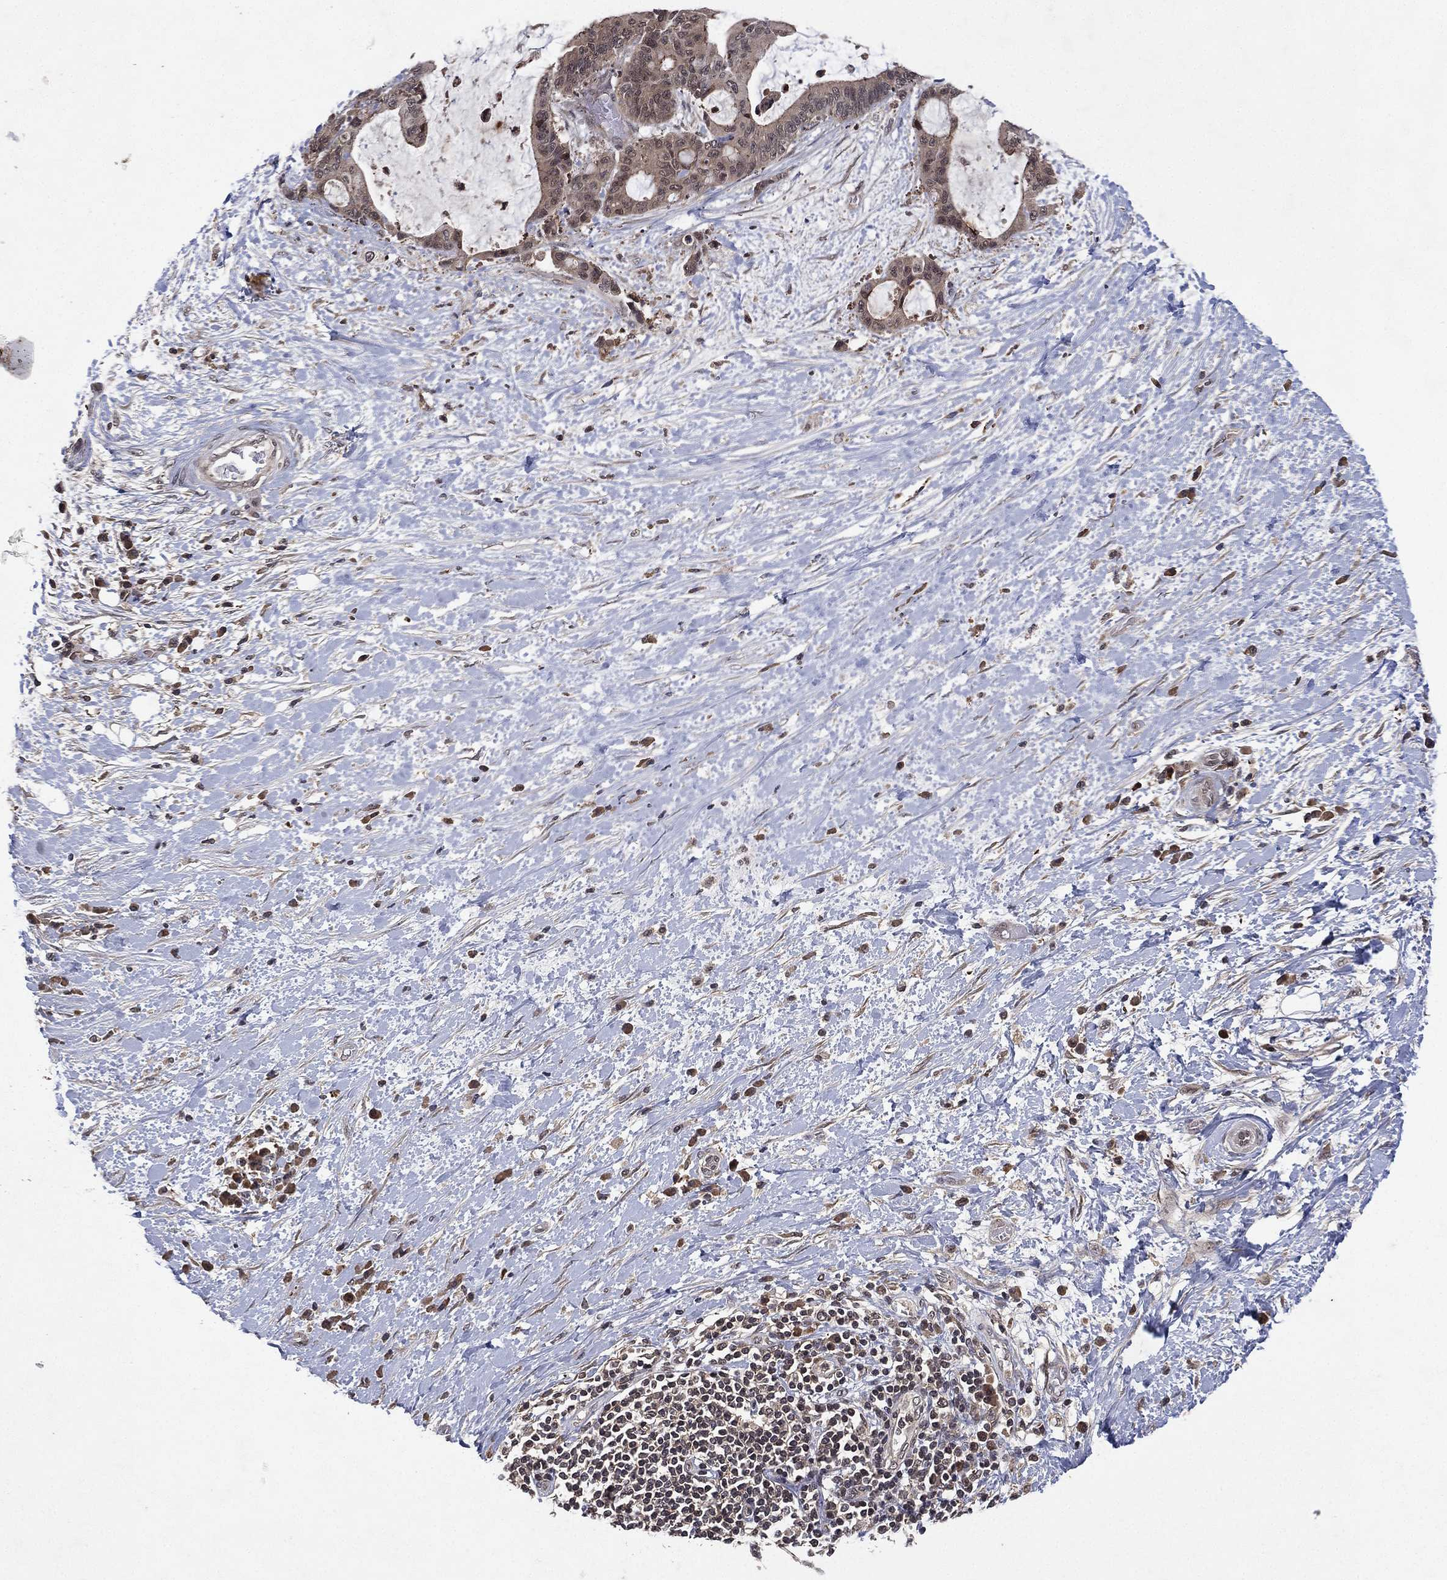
{"staining": {"intensity": "negative", "quantity": "none", "location": "none"}, "tissue": "liver cancer", "cell_type": "Tumor cells", "image_type": "cancer", "snomed": [{"axis": "morphology", "description": "Cholangiocarcinoma"}, {"axis": "topography", "description": "Liver"}], "caption": "High magnification brightfield microscopy of liver cholangiocarcinoma stained with DAB (3,3'-diaminobenzidine) (brown) and counterstained with hematoxylin (blue): tumor cells show no significant staining.", "gene": "ATG4B", "patient": {"sex": "female", "age": 73}}